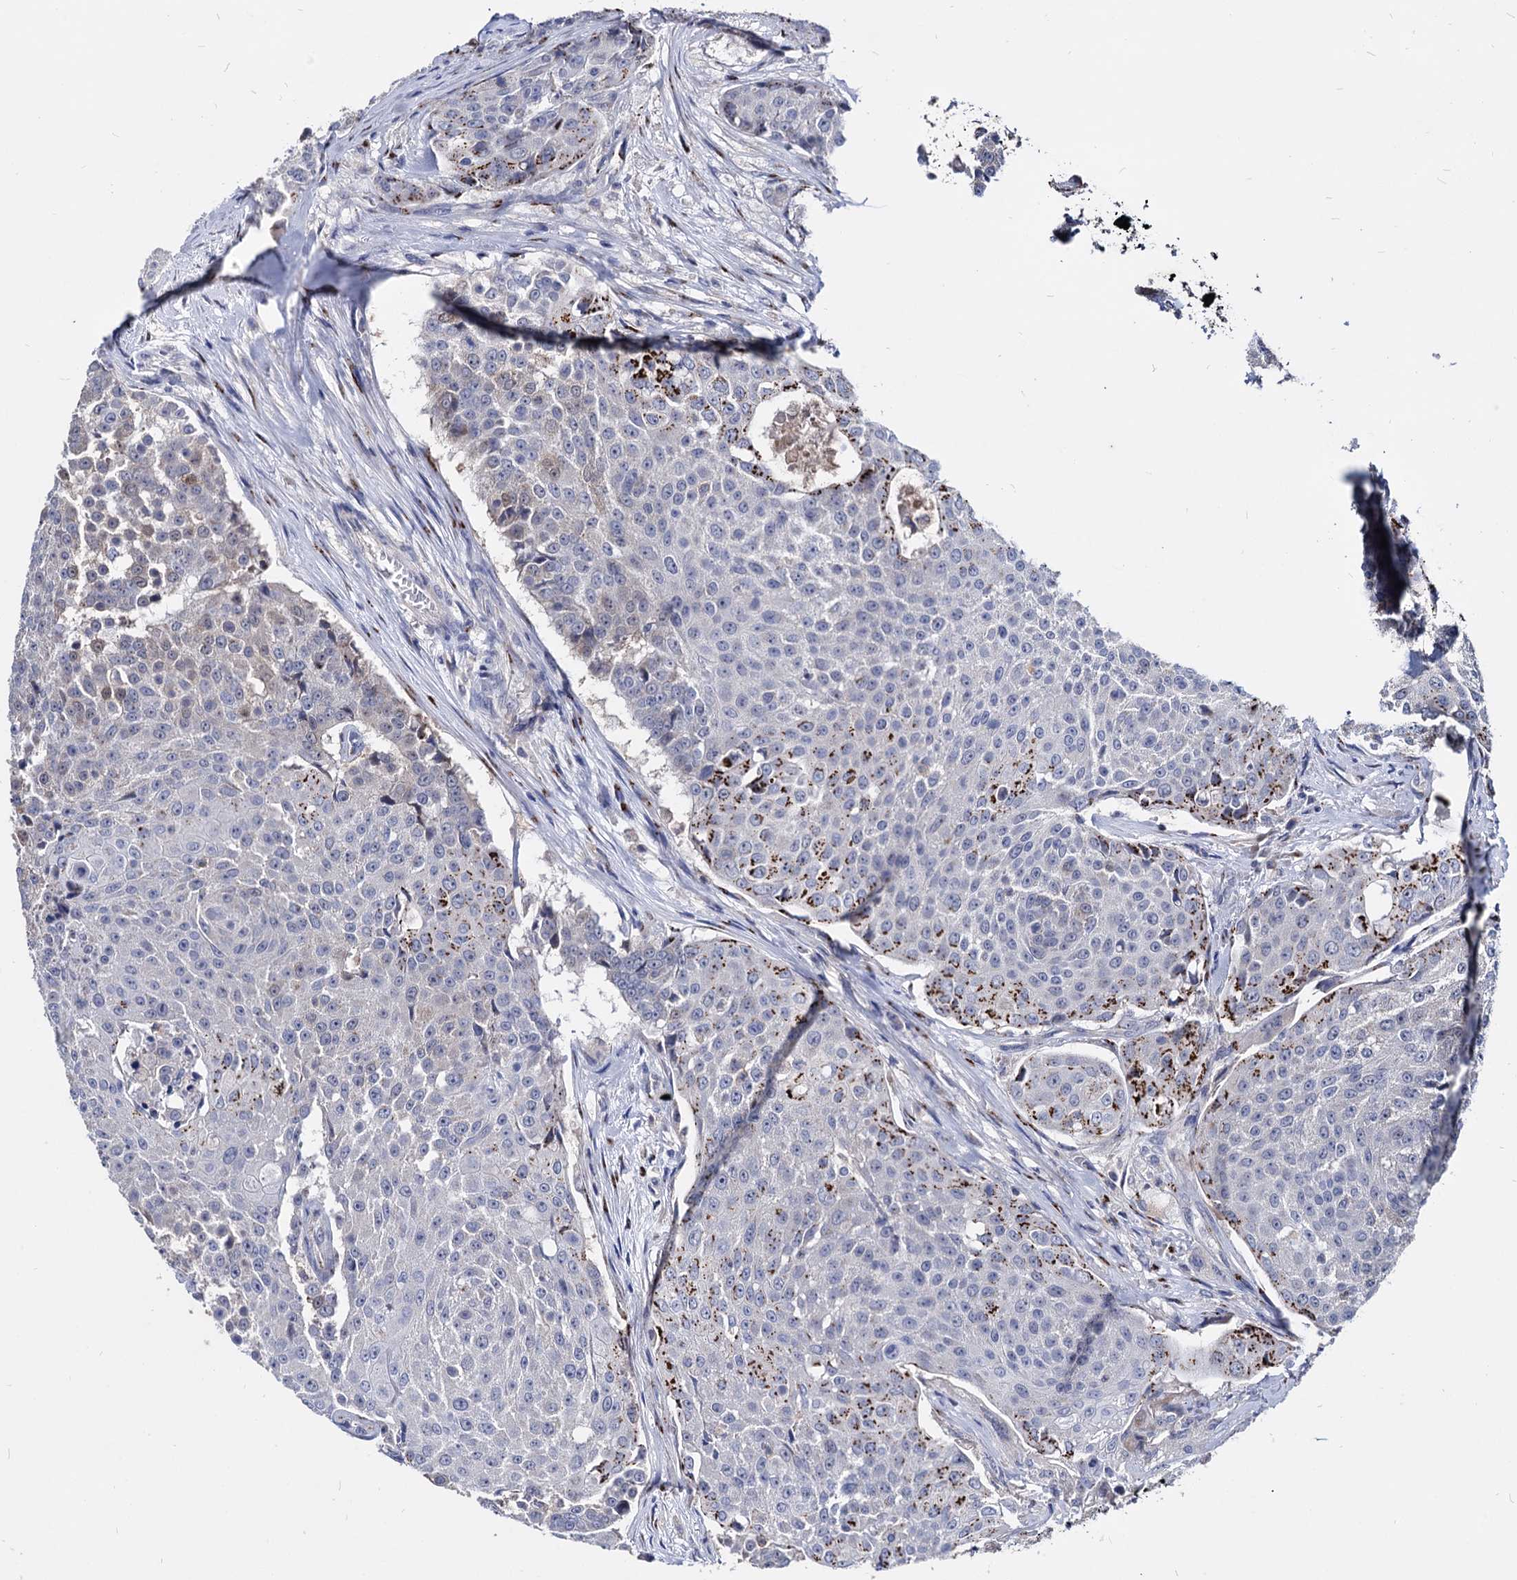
{"staining": {"intensity": "strong", "quantity": "<25%", "location": "cytoplasmic/membranous"}, "tissue": "urothelial cancer", "cell_type": "Tumor cells", "image_type": "cancer", "snomed": [{"axis": "morphology", "description": "Urothelial carcinoma, High grade"}, {"axis": "topography", "description": "Urinary bladder"}], "caption": "High-magnification brightfield microscopy of urothelial carcinoma (high-grade) stained with DAB (brown) and counterstained with hematoxylin (blue). tumor cells exhibit strong cytoplasmic/membranous positivity is seen in about<25% of cells.", "gene": "ESD", "patient": {"sex": "female", "age": 63}}